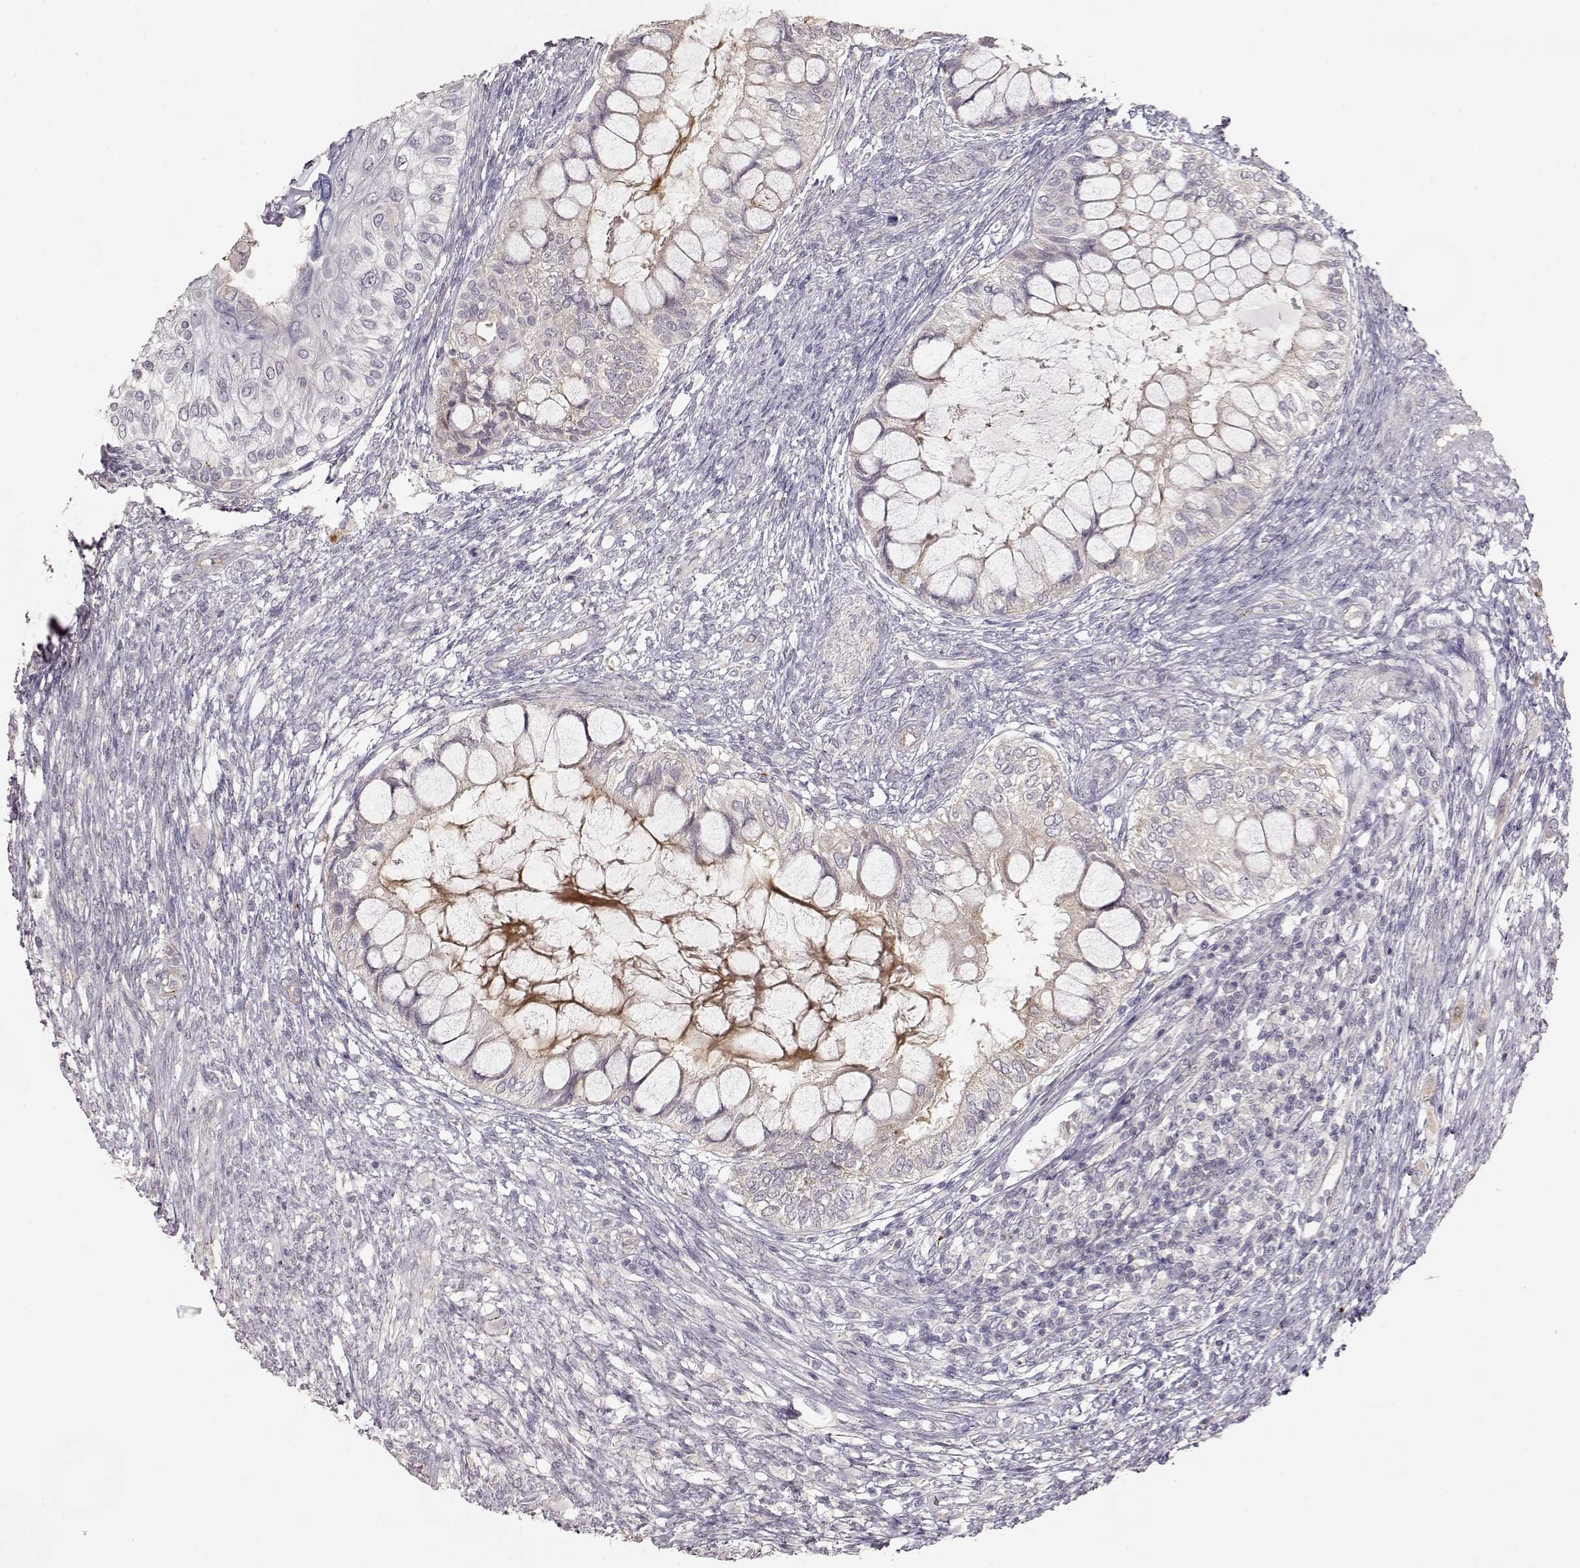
{"staining": {"intensity": "negative", "quantity": "none", "location": "none"}, "tissue": "testis cancer", "cell_type": "Tumor cells", "image_type": "cancer", "snomed": [{"axis": "morphology", "description": "Seminoma, NOS"}, {"axis": "morphology", "description": "Carcinoma, Embryonal, NOS"}, {"axis": "topography", "description": "Testis"}], "caption": "High magnification brightfield microscopy of testis cancer (embryonal carcinoma) stained with DAB (3,3'-diaminobenzidine) (brown) and counterstained with hematoxylin (blue): tumor cells show no significant positivity.", "gene": "ARHGAP8", "patient": {"sex": "male", "age": 41}}